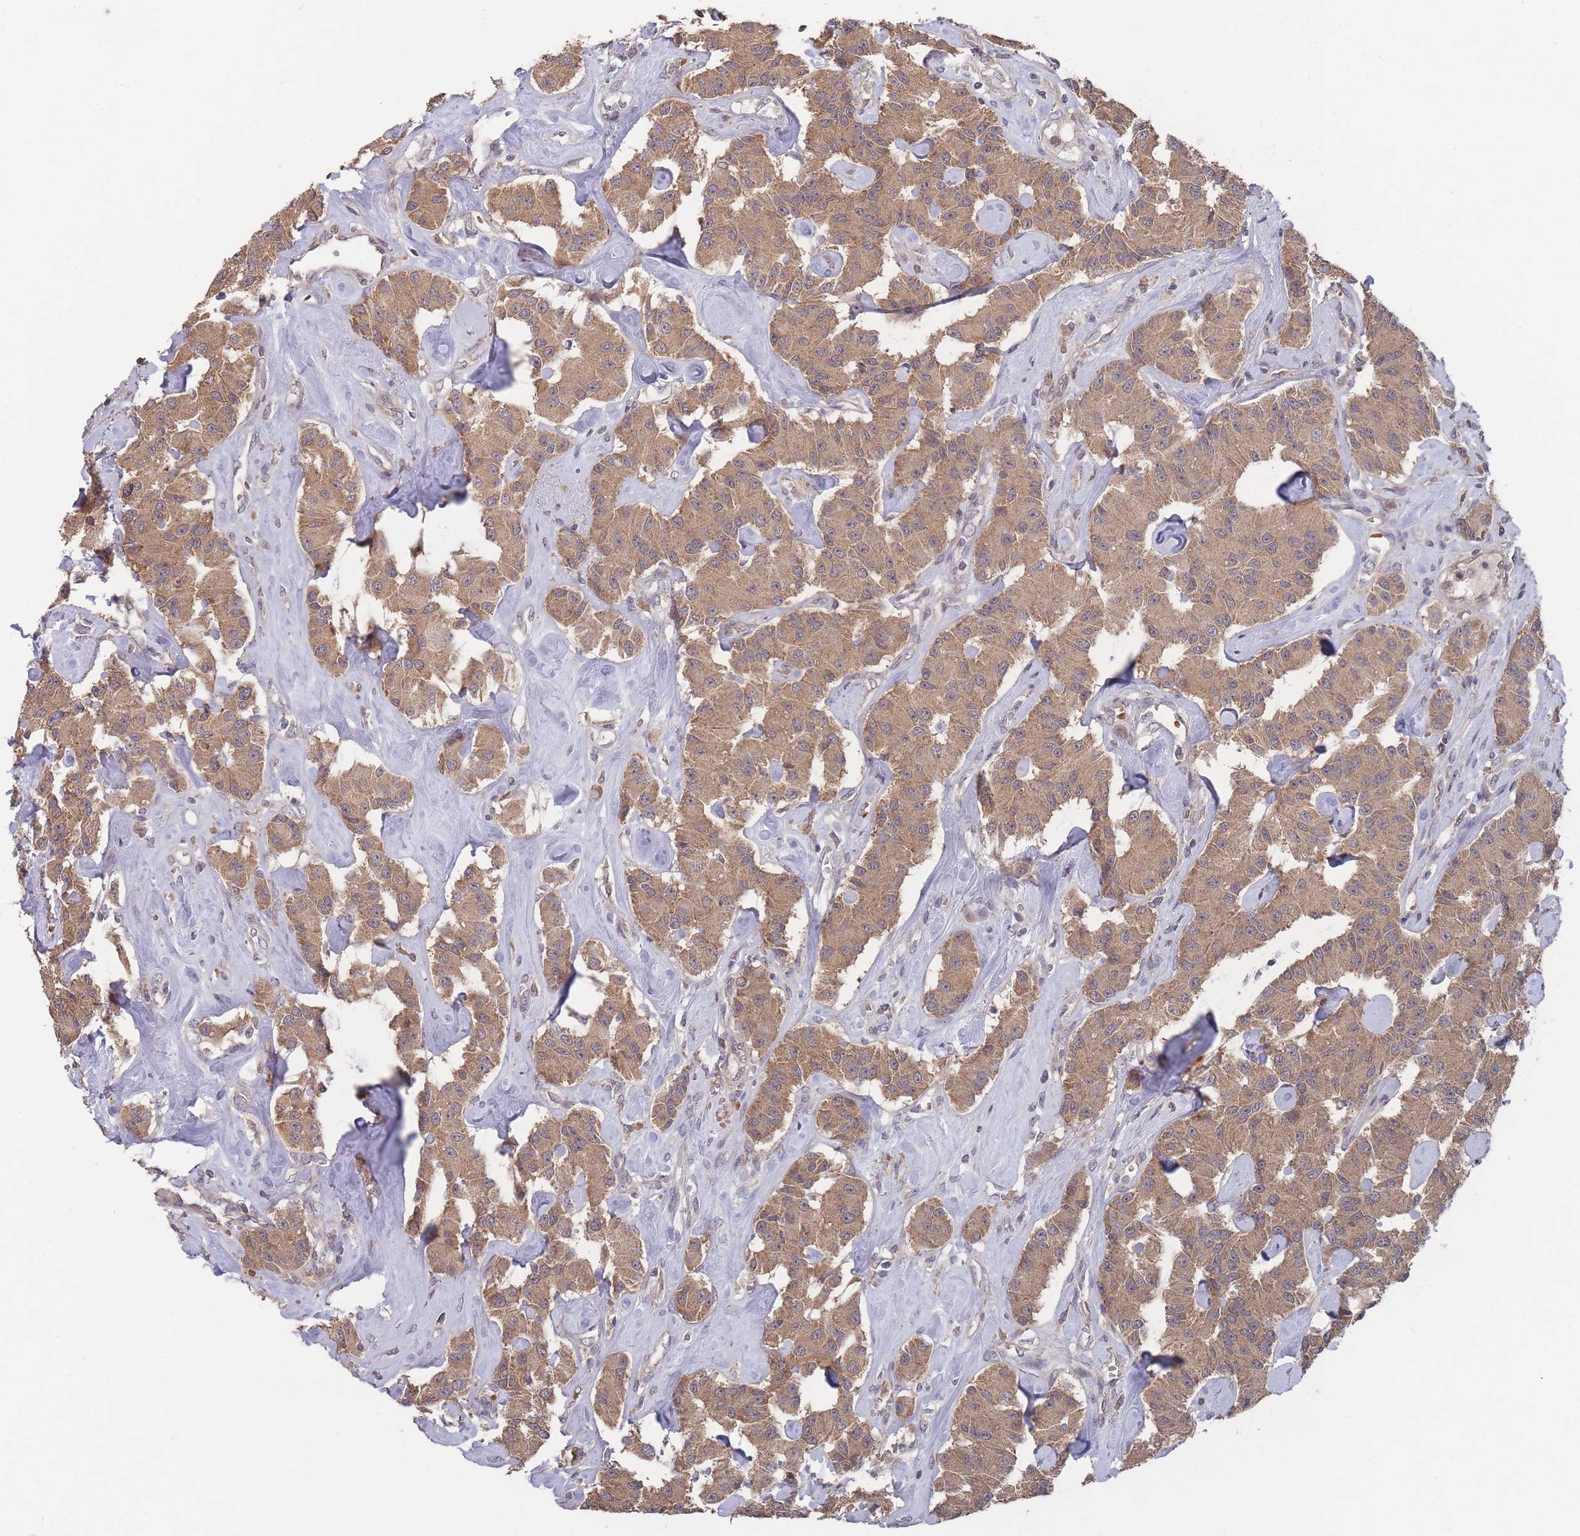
{"staining": {"intensity": "moderate", "quantity": ">75%", "location": "cytoplasmic/membranous"}, "tissue": "carcinoid", "cell_type": "Tumor cells", "image_type": "cancer", "snomed": [{"axis": "morphology", "description": "Carcinoid, malignant, NOS"}, {"axis": "topography", "description": "Pancreas"}], "caption": "Approximately >75% of tumor cells in carcinoid (malignant) show moderate cytoplasmic/membranous protein expression as visualized by brown immunohistochemical staining.", "gene": "SF3B1", "patient": {"sex": "male", "age": 41}}